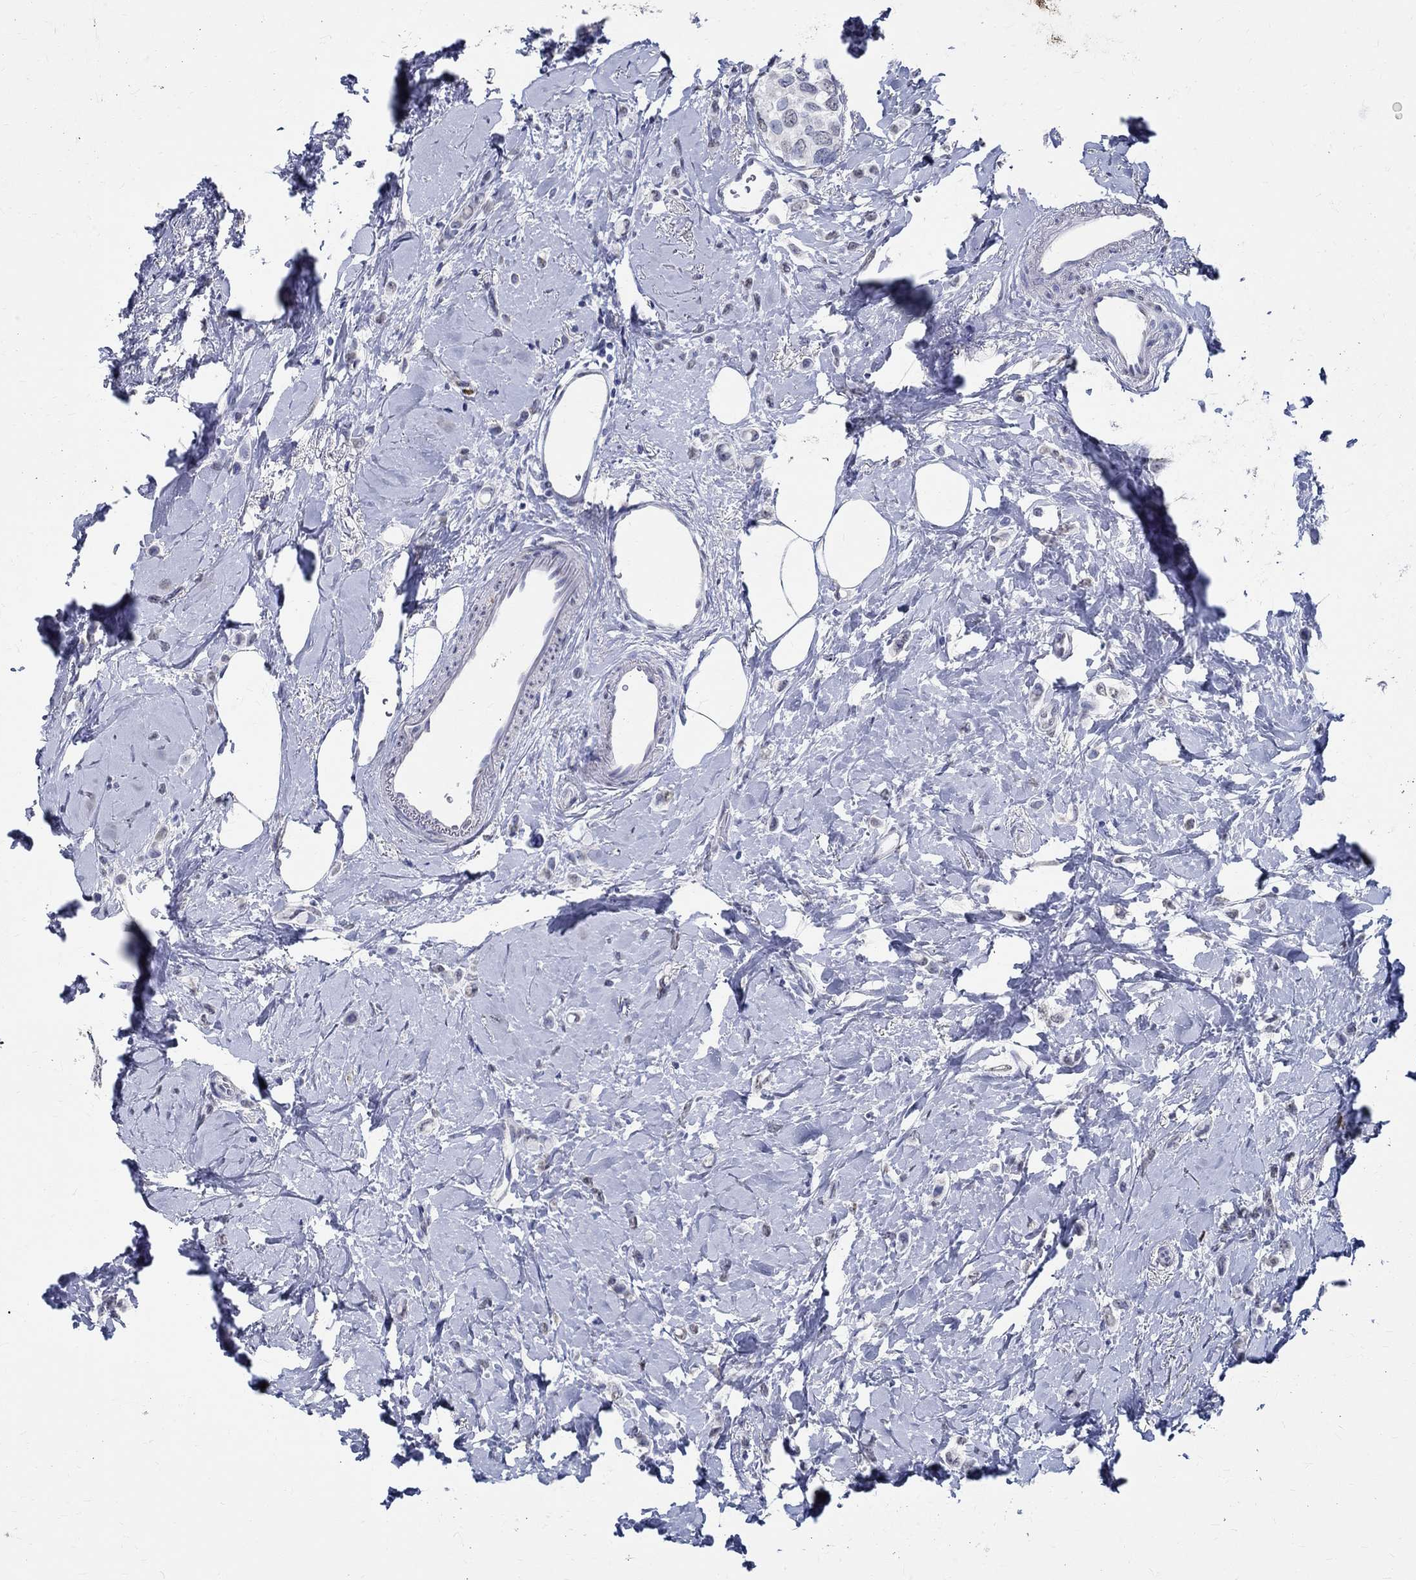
{"staining": {"intensity": "negative", "quantity": "none", "location": "none"}, "tissue": "breast cancer", "cell_type": "Tumor cells", "image_type": "cancer", "snomed": [{"axis": "morphology", "description": "Lobular carcinoma"}, {"axis": "topography", "description": "Breast"}], "caption": "Breast cancer (lobular carcinoma) stained for a protein using immunohistochemistry (IHC) reveals no staining tumor cells.", "gene": "TSPAN16", "patient": {"sex": "female", "age": 66}}